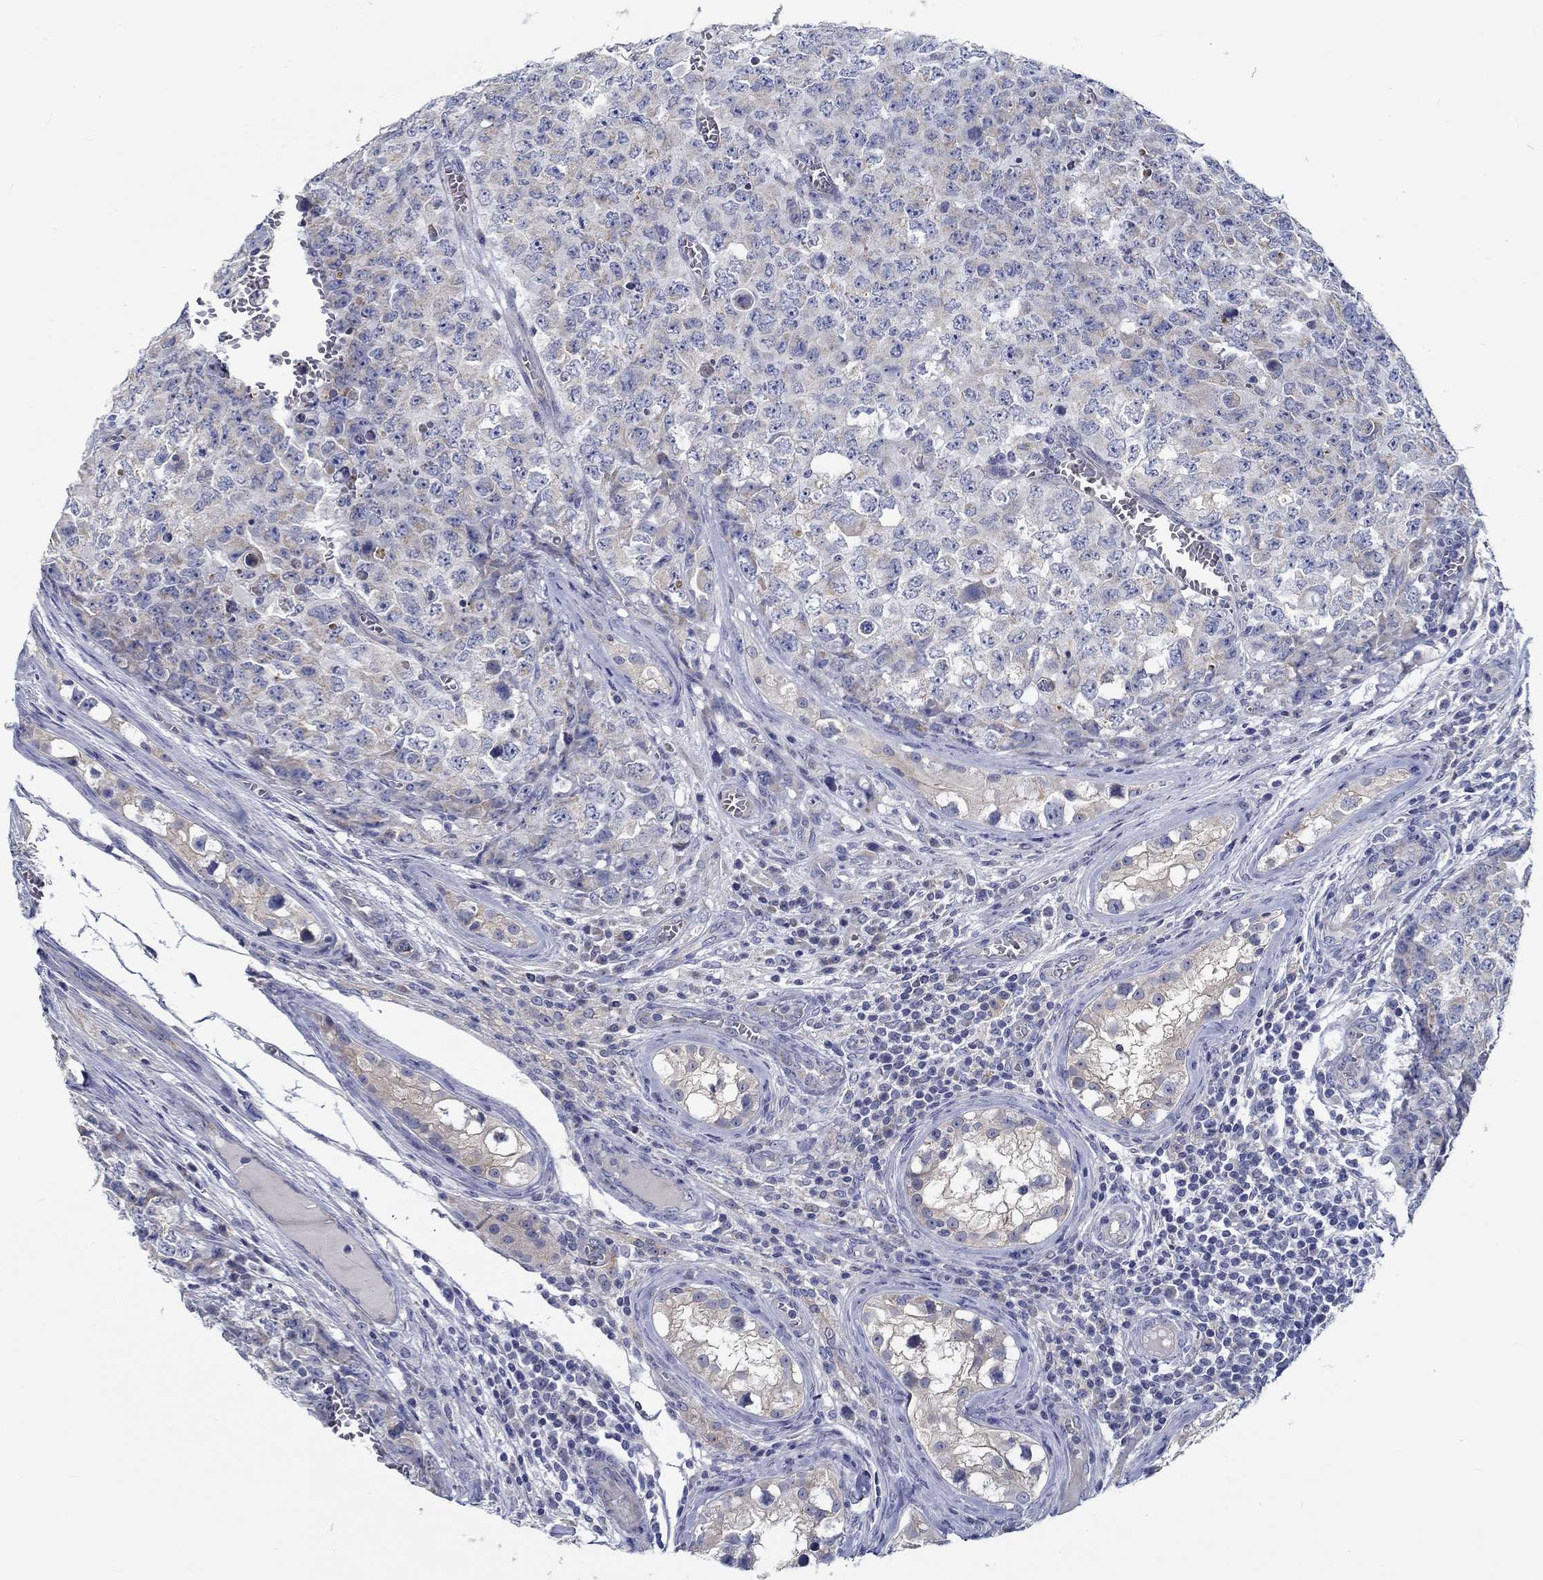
{"staining": {"intensity": "weak", "quantity": "<25%", "location": "cytoplasmic/membranous"}, "tissue": "testis cancer", "cell_type": "Tumor cells", "image_type": "cancer", "snomed": [{"axis": "morphology", "description": "Carcinoma, Embryonal, NOS"}, {"axis": "topography", "description": "Testis"}], "caption": "An IHC micrograph of testis embryonal carcinoma is shown. There is no staining in tumor cells of testis embryonal carcinoma.", "gene": "MYBPC1", "patient": {"sex": "male", "age": 23}}